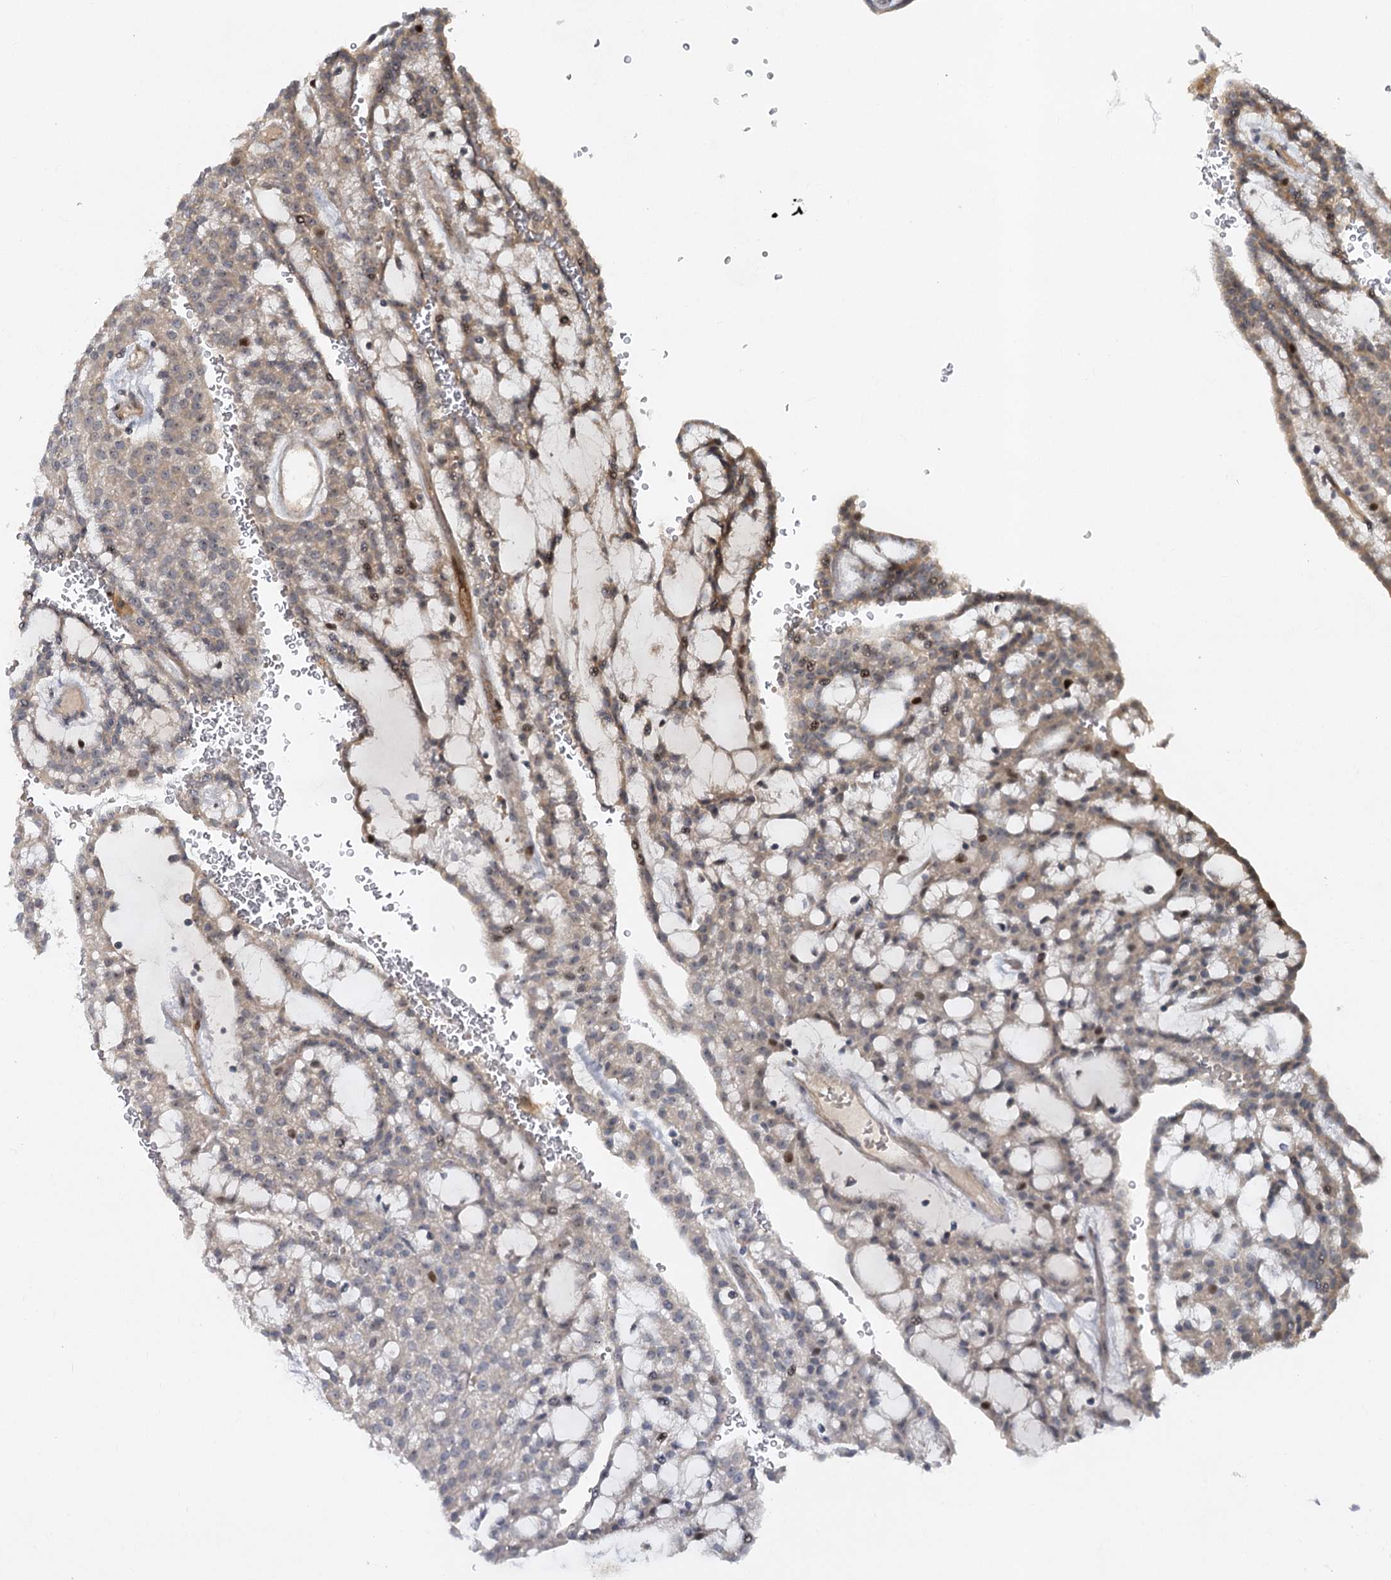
{"staining": {"intensity": "moderate", "quantity": "25%-75%", "location": "cytoplasmic/membranous,nuclear"}, "tissue": "renal cancer", "cell_type": "Tumor cells", "image_type": "cancer", "snomed": [{"axis": "morphology", "description": "Adenocarcinoma, NOS"}, {"axis": "topography", "description": "Kidney"}], "caption": "DAB immunohistochemical staining of renal adenocarcinoma demonstrates moderate cytoplasmic/membranous and nuclear protein staining in approximately 25%-75% of tumor cells. Using DAB (3,3'-diaminobenzidine) (brown) and hematoxylin (blue) stains, captured at high magnification using brightfield microscopy.", "gene": "PIK3C2A", "patient": {"sex": "male", "age": 63}}